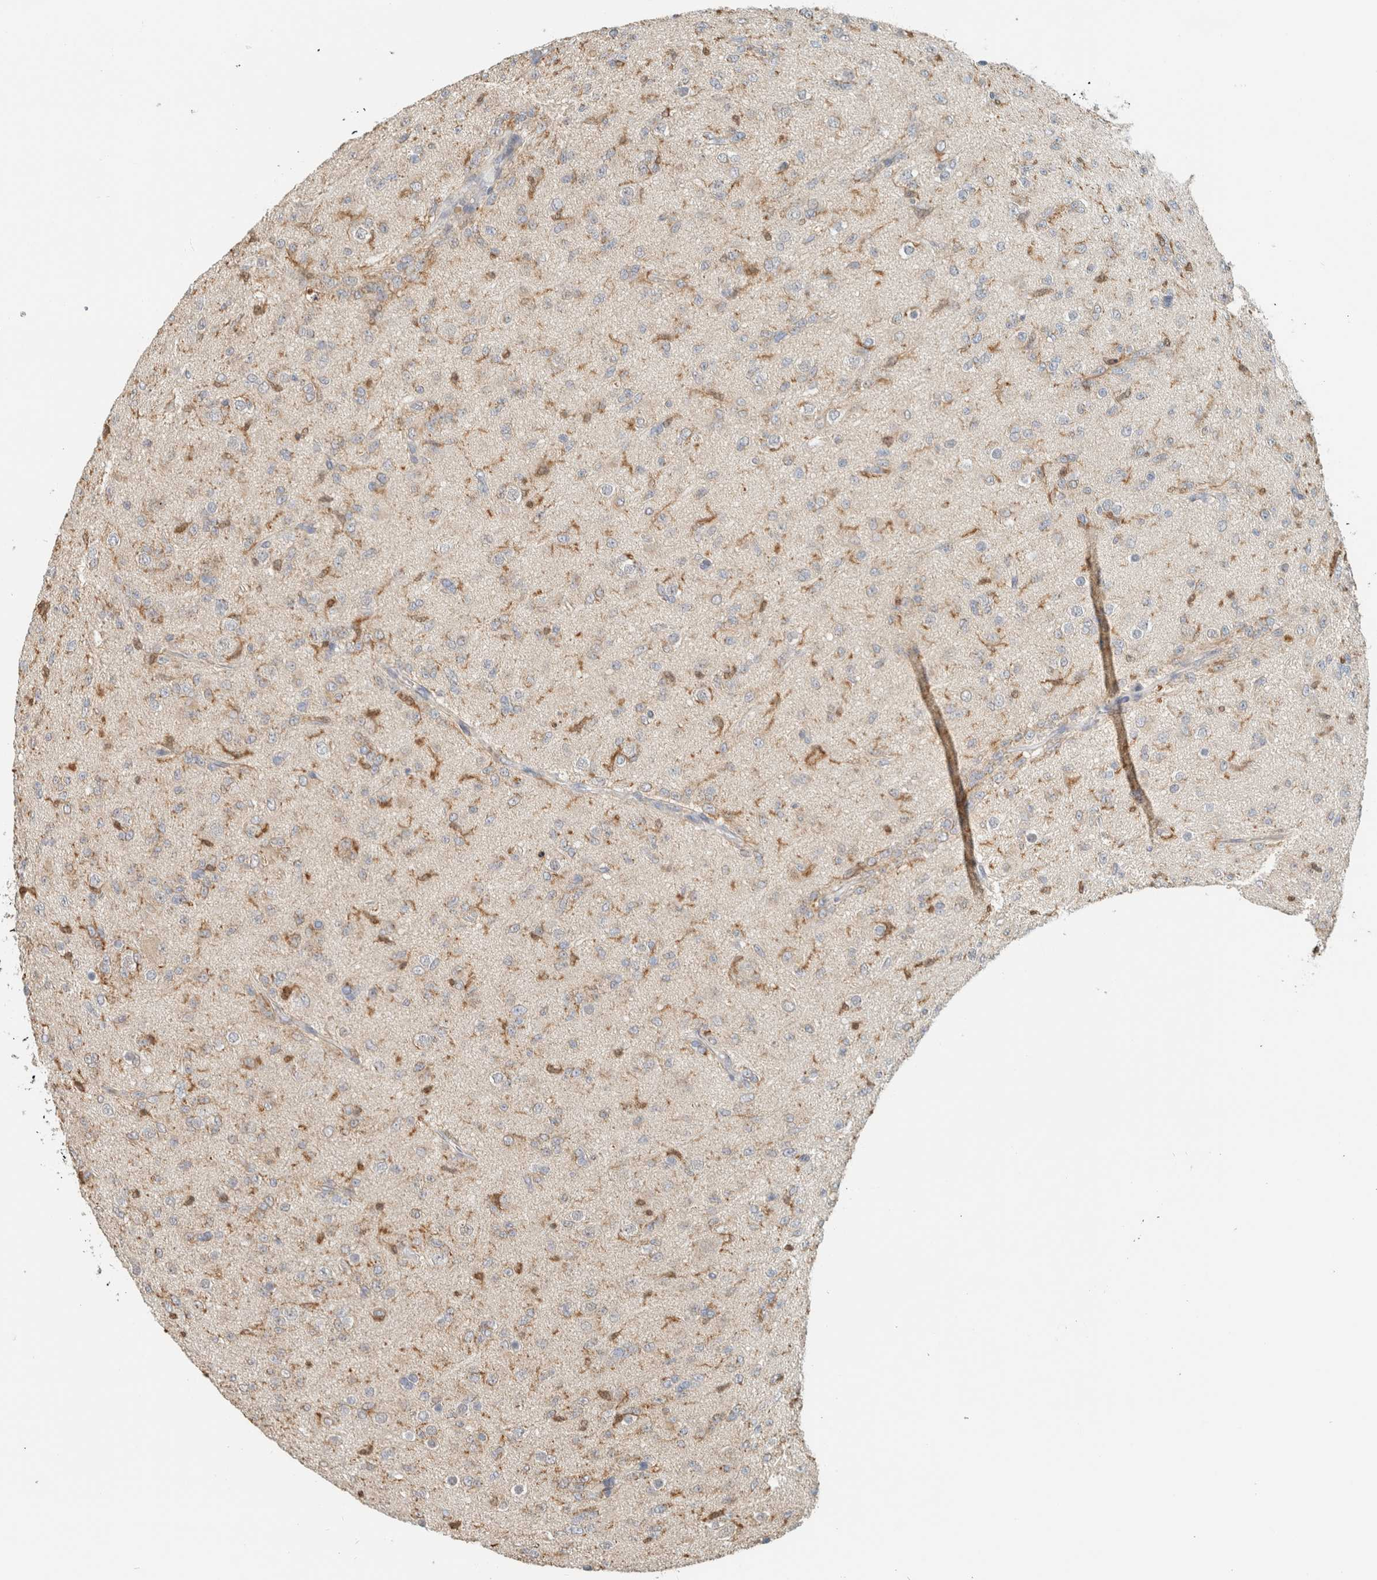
{"staining": {"intensity": "weak", "quantity": "<25%", "location": "cytoplasmic/membranous"}, "tissue": "glioma", "cell_type": "Tumor cells", "image_type": "cancer", "snomed": [{"axis": "morphology", "description": "Glioma, malignant, Low grade"}, {"axis": "topography", "description": "Brain"}], "caption": "The micrograph reveals no significant staining in tumor cells of malignant low-grade glioma.", "gene": "CAPG", "patient": {"sex": "male", "age": 65}}